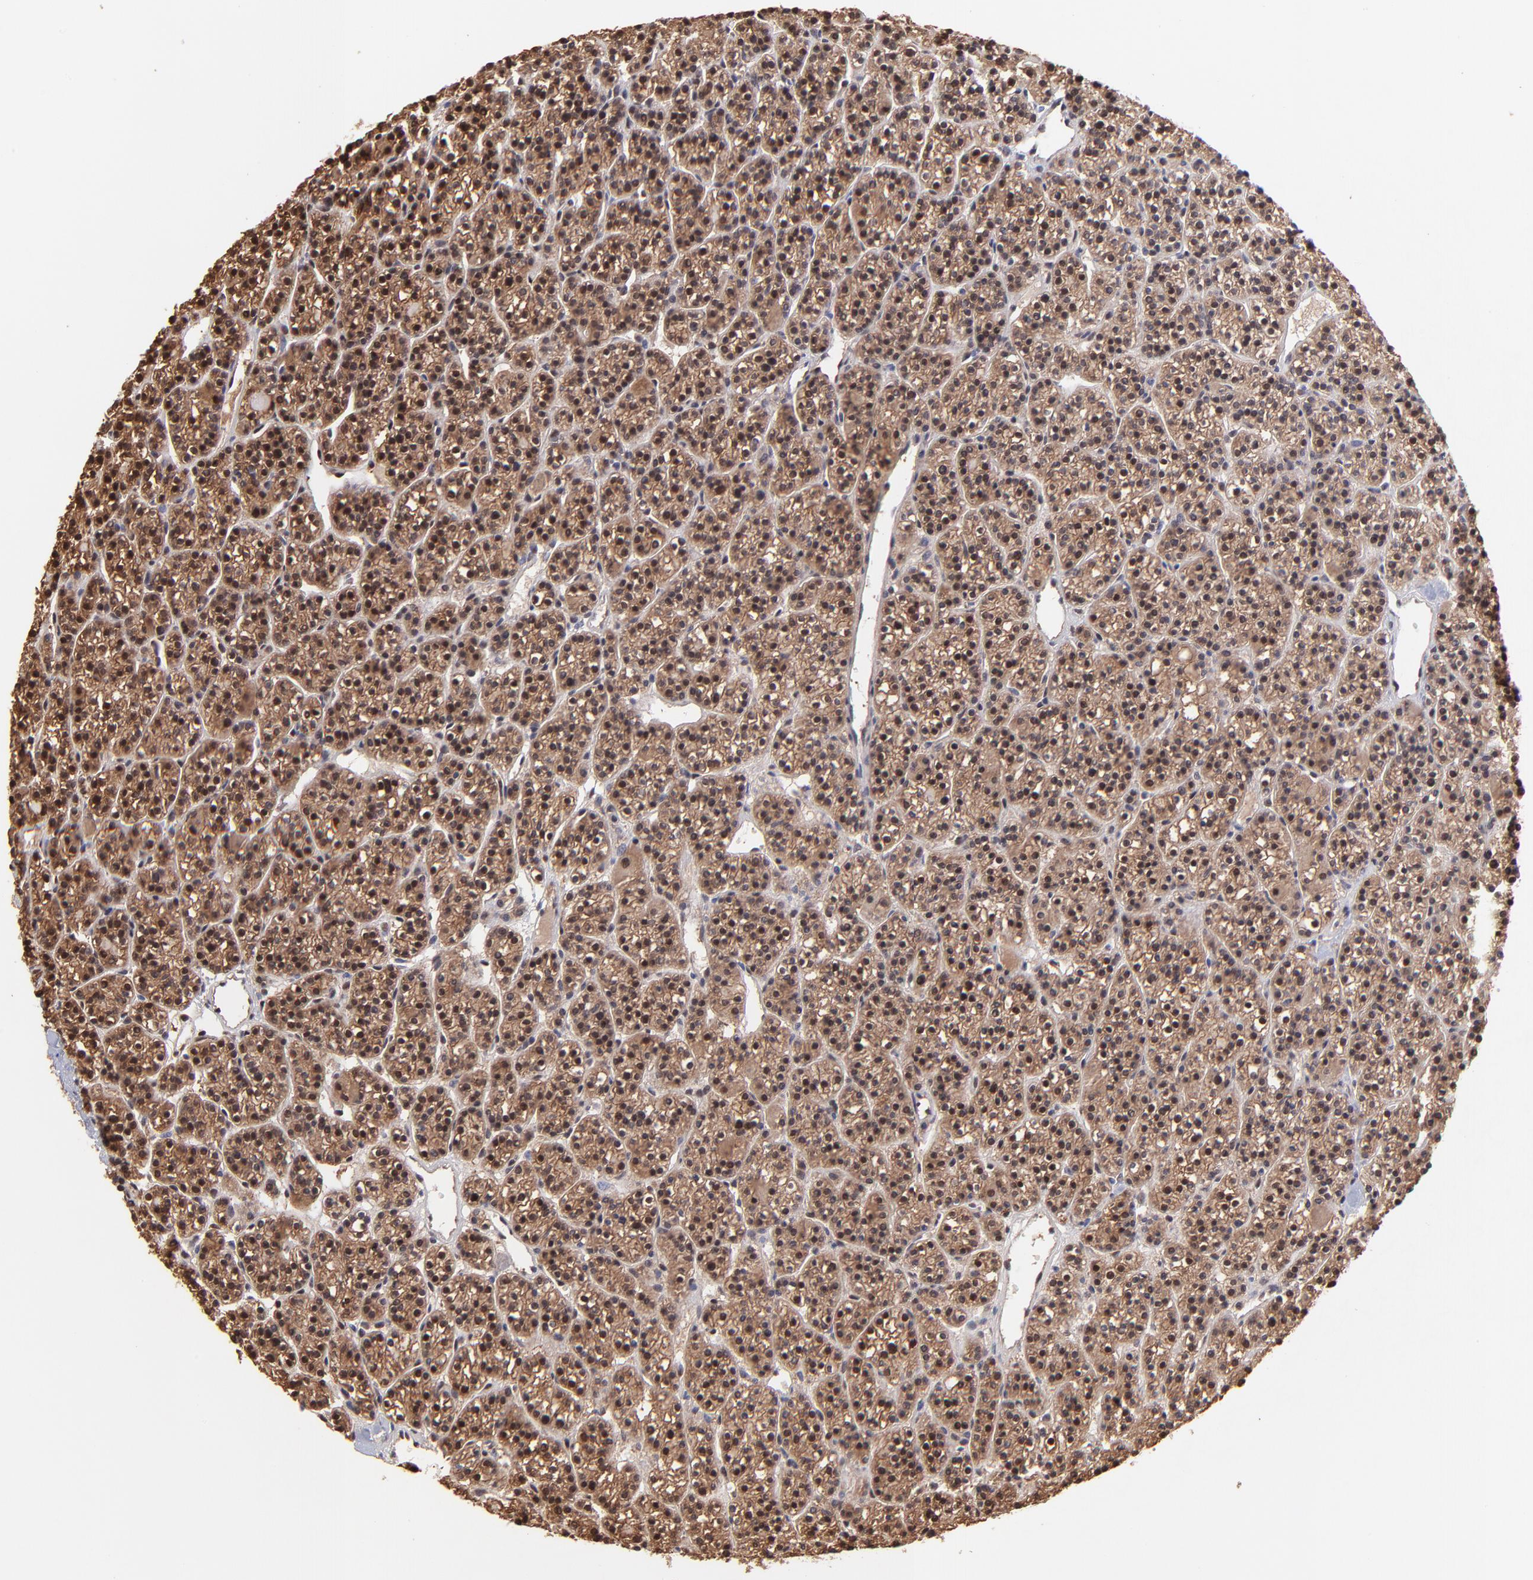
{"staining": {"intensity": "moderate", "quantity": ">75%", "location": "cytoplasmic/membranous"}, "tissue": "parathyroid gland", "cell_type": "Glandular cells", "image_type": "normal", "snomed": [{"axis": "morphology", "description": "Normal tissue, NOS"}, {"axis": "topography", "description": "Parathyroid gland"}], "caption": "Immunohistochemistry (IHC) photomicrograph of unremarkable parathyroid gland stained for a protein (brown), which shows medium levels of moderate cytoplasmic/membranous staining in approximately >75% of glandular cells.", "gene": "PSMA6", "patient": {"sex": "female", "age": 50}}